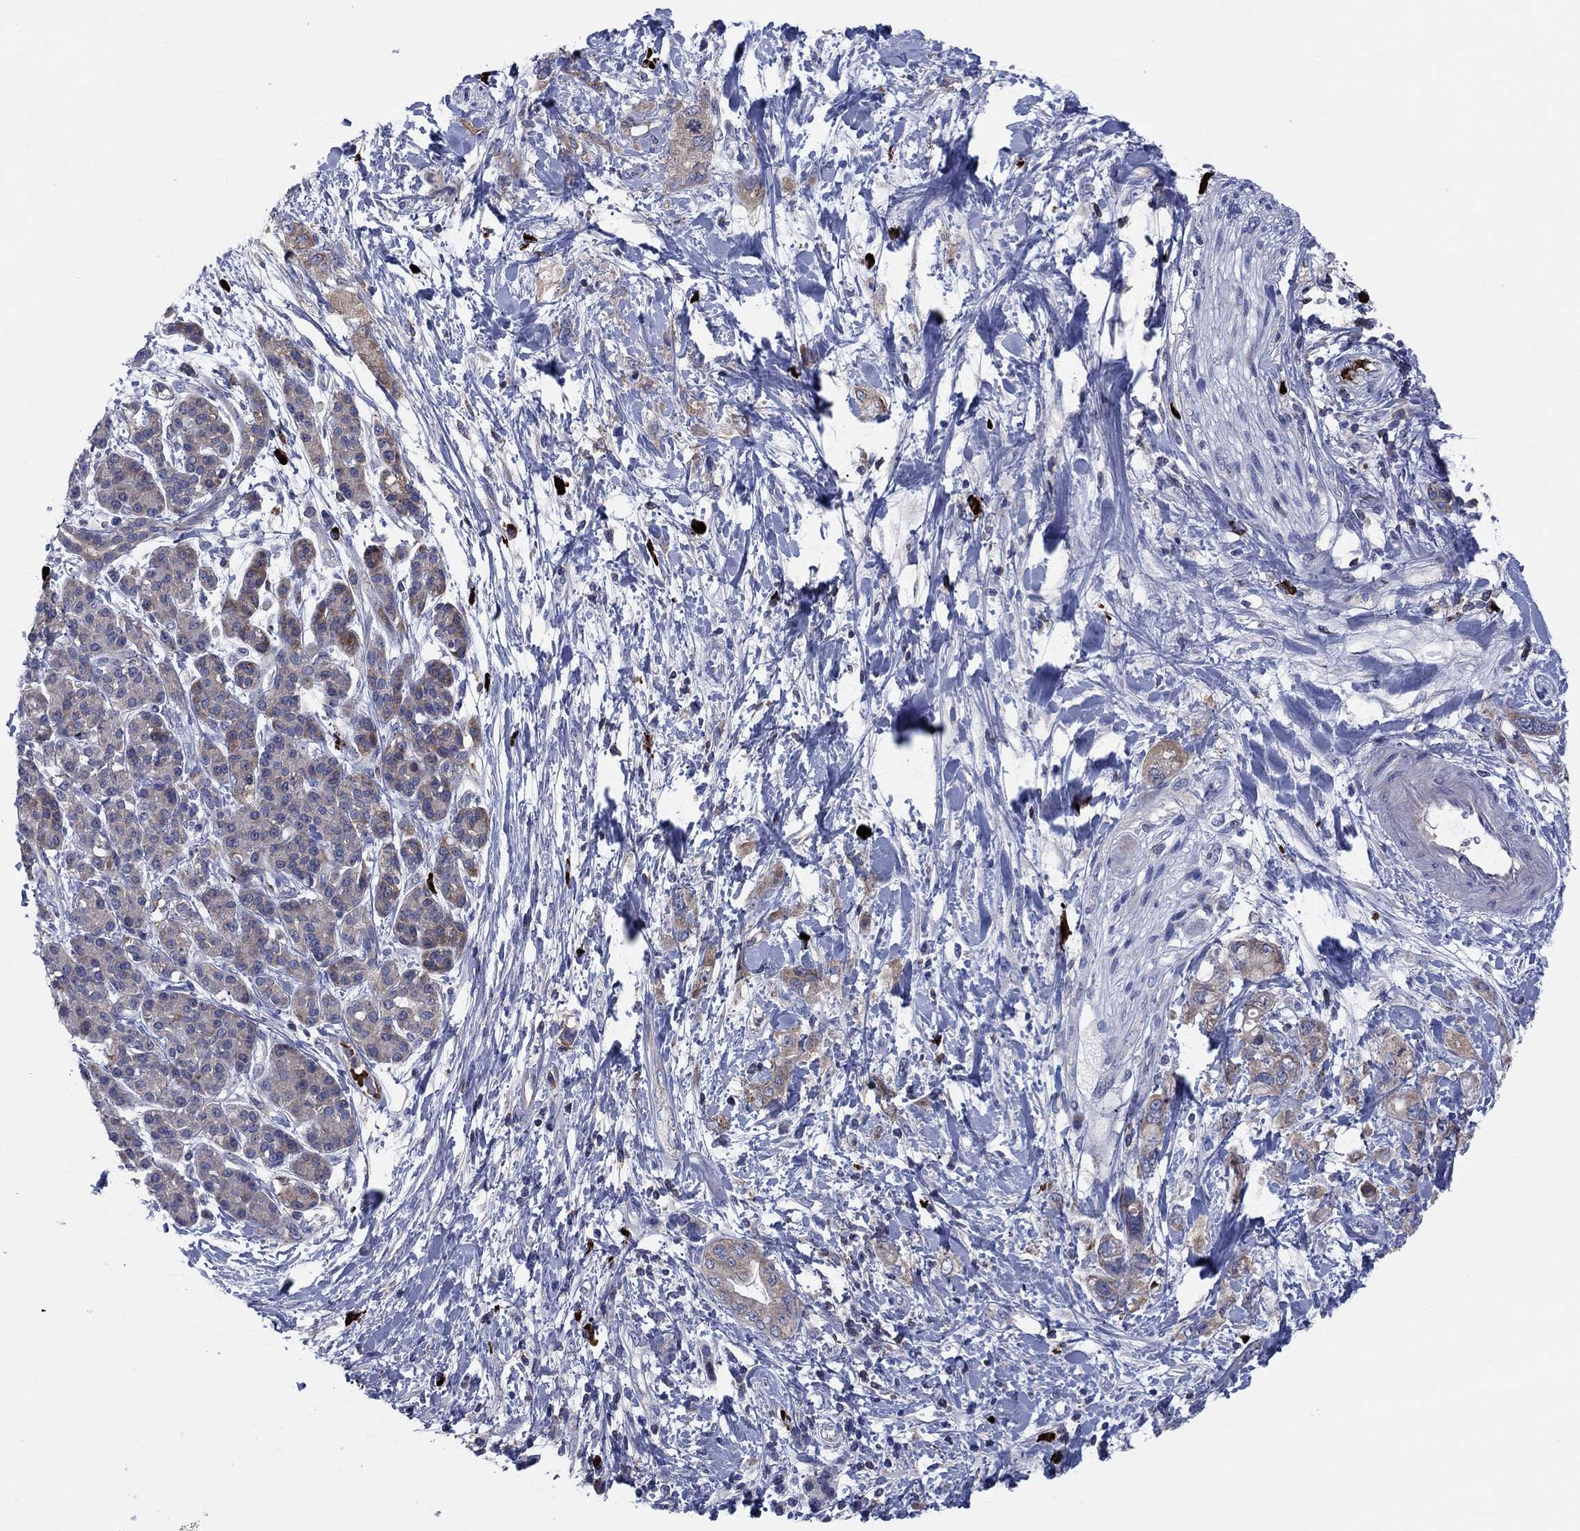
{"staining": {"intensity": "weak", "quantity": ">75%", "location": "cytoplasmic/membranous"}, "tissue": "pancreatic cancer", "cell_type": "Tumor cells", "image_type": "cancer", "snomed": [{"axis": "morphology", "description": "Adenocarcinoma, NOS"}, {"axis": "topography", "description": "Pancreas"}], "caption": "The micrograph displays immunohistochemical staining of adenocarcinoma (pancreatic). There is weak cytoplasmic/membranous staining is identified in about >75% of tumor cells.", "gene": "PVR", "patient": {"sex": "female", "age": 56}}